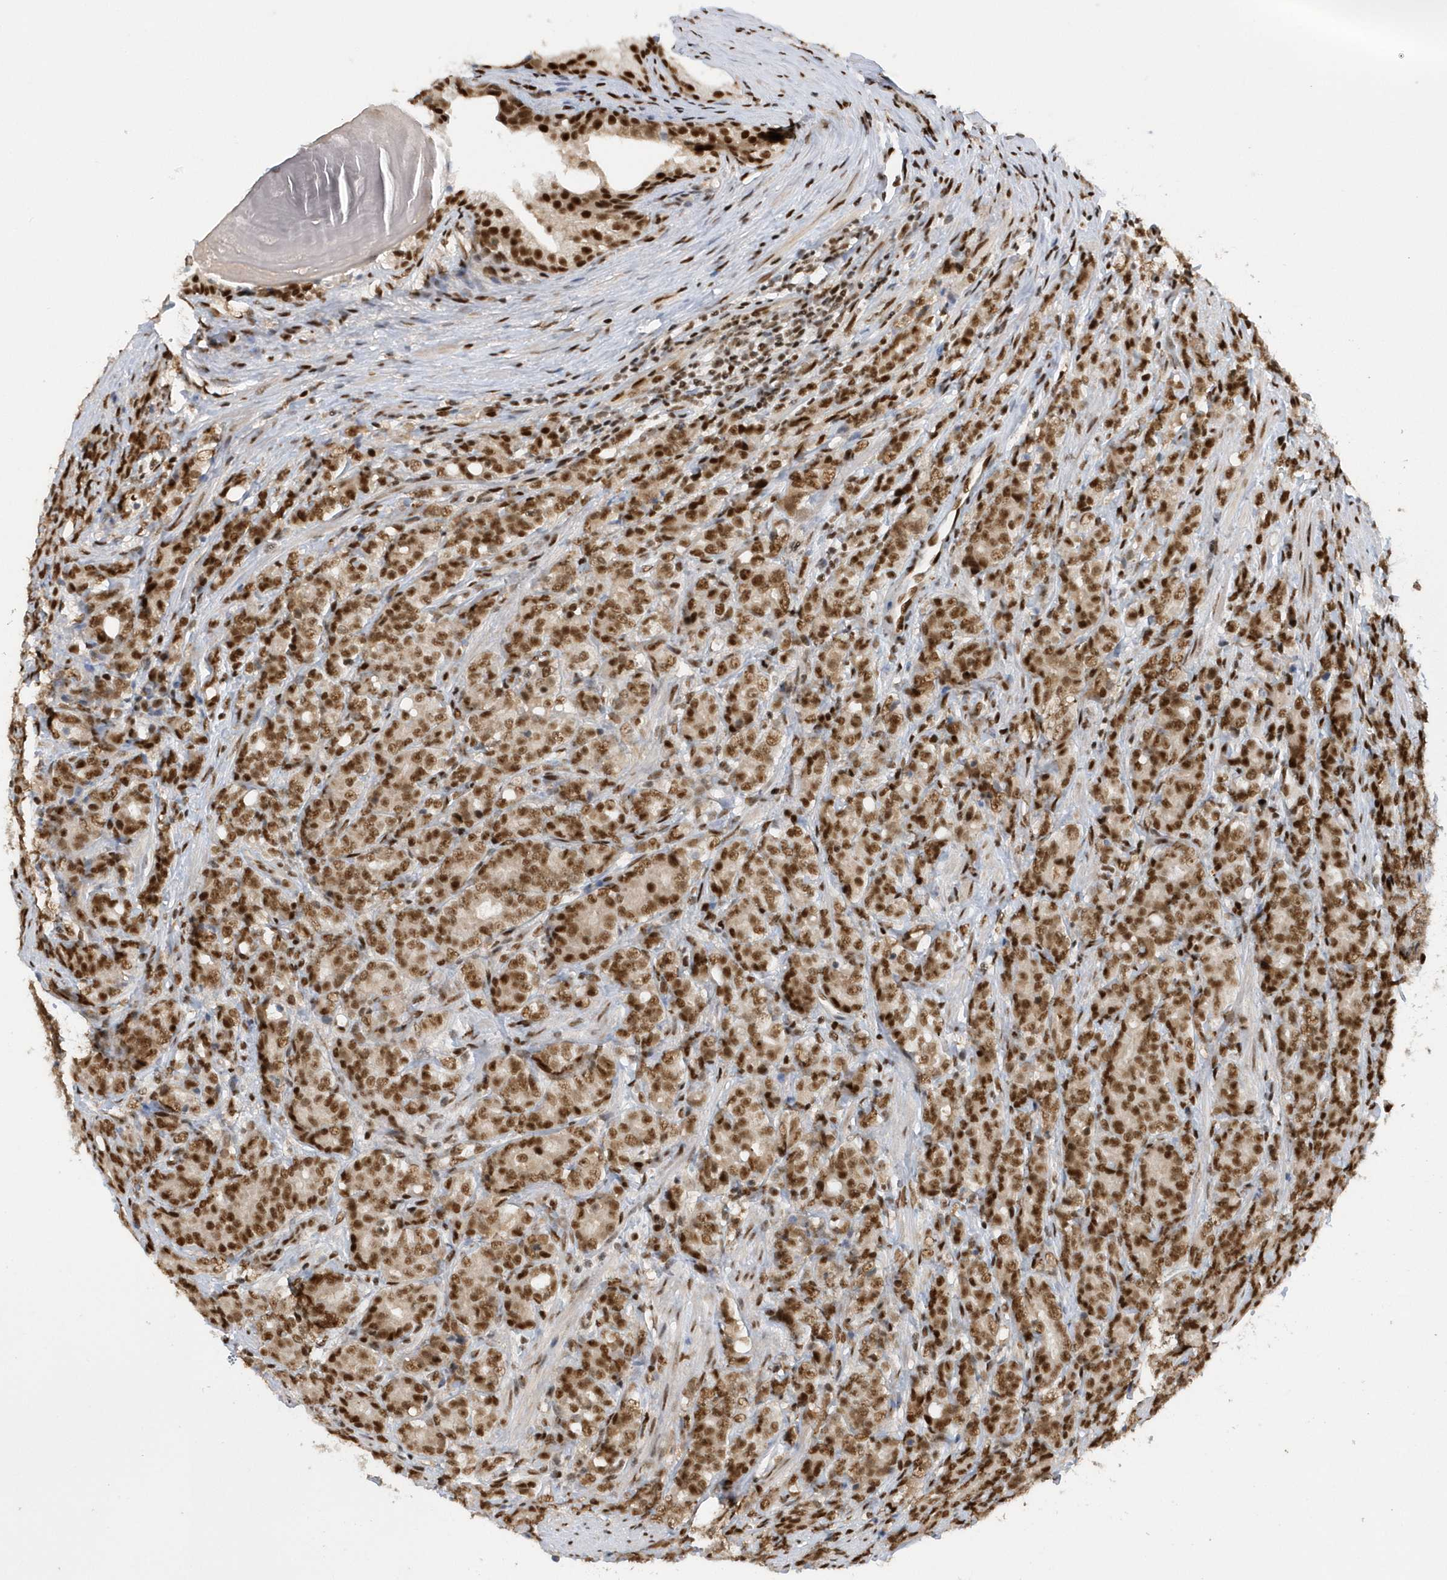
{"staining": {"intensity": "strong", "quantity": ">75%", "location": "nuclear"}, "tissue": "prostate cancer", "cell_type": "Tumor cells", "image_type": "cancer", "snomed": [{"axis": "morphology", "description": "Adenocarcinoma, High grade"}, {"axis": "topography", "description": "Prostate"}], "caption": "Immunohistochemistry (IHC) histopathology image of human high-grade adenocarcinoma (prostate) stained for a protein (brown), which reveals high levels of strong nuclear positivity in about >75% of tumor cells.", "gene": "SEPHS1", "patient": {"sex": "male", "age": 62}}